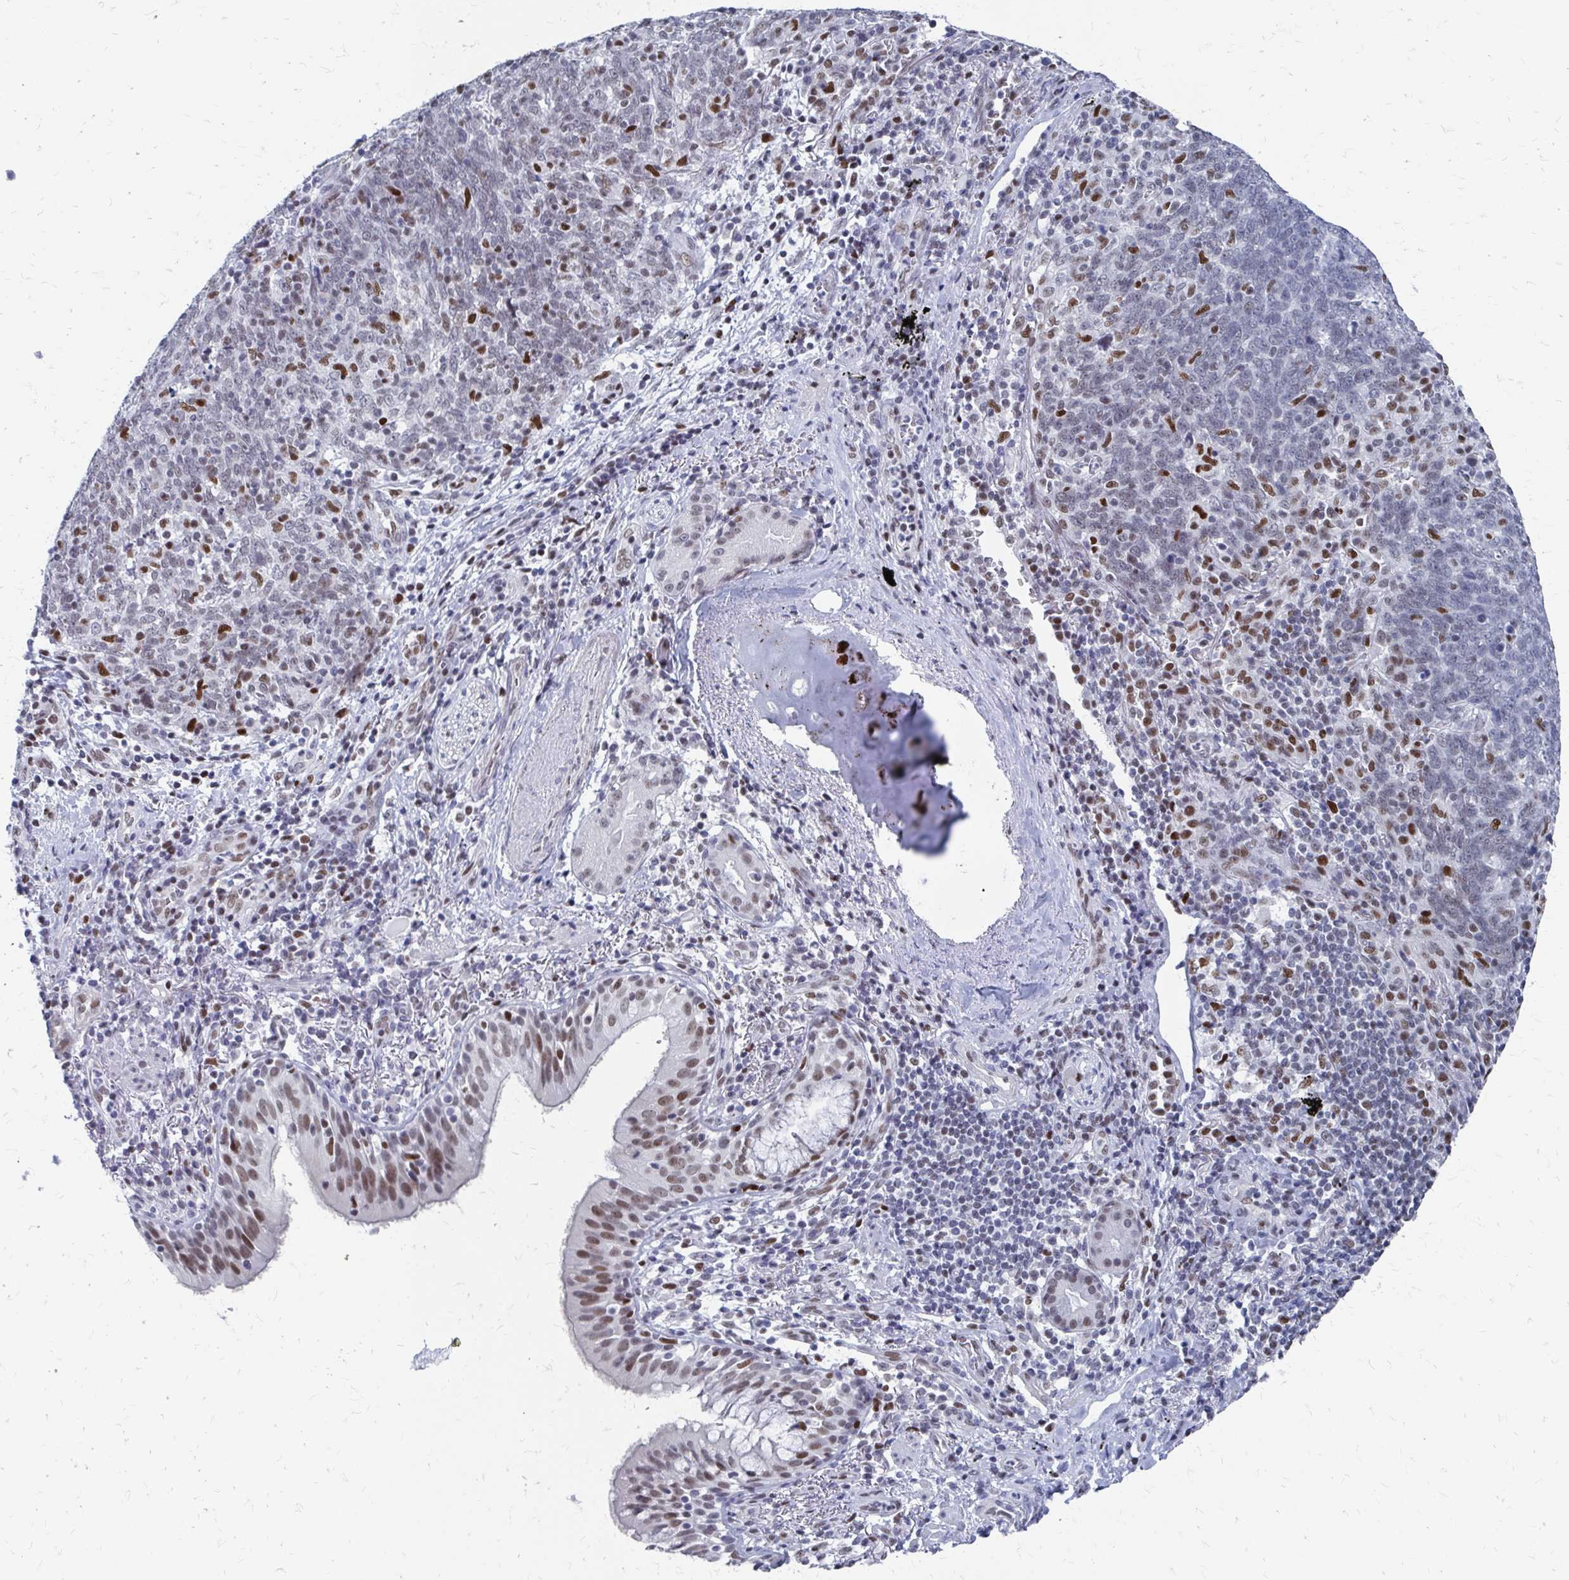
{"staining": {"intensity": "weak", "quantity": "<25%", "location": "nuclear"}, "tissue": "lung cancer", "cell_type": "Tumor cells", "image_type": "cancer", "snomed": [{"axis": "morphology", "description": "Squamous cell carcinoma, NOS"}, {"axis": "topography", "description": "Lung"}], "caption": "The histopathology image reveals no staining of tumor cells in lung cancer.", "gene": "CDIN1", "patient": {"sex": "female", "age": 72}}